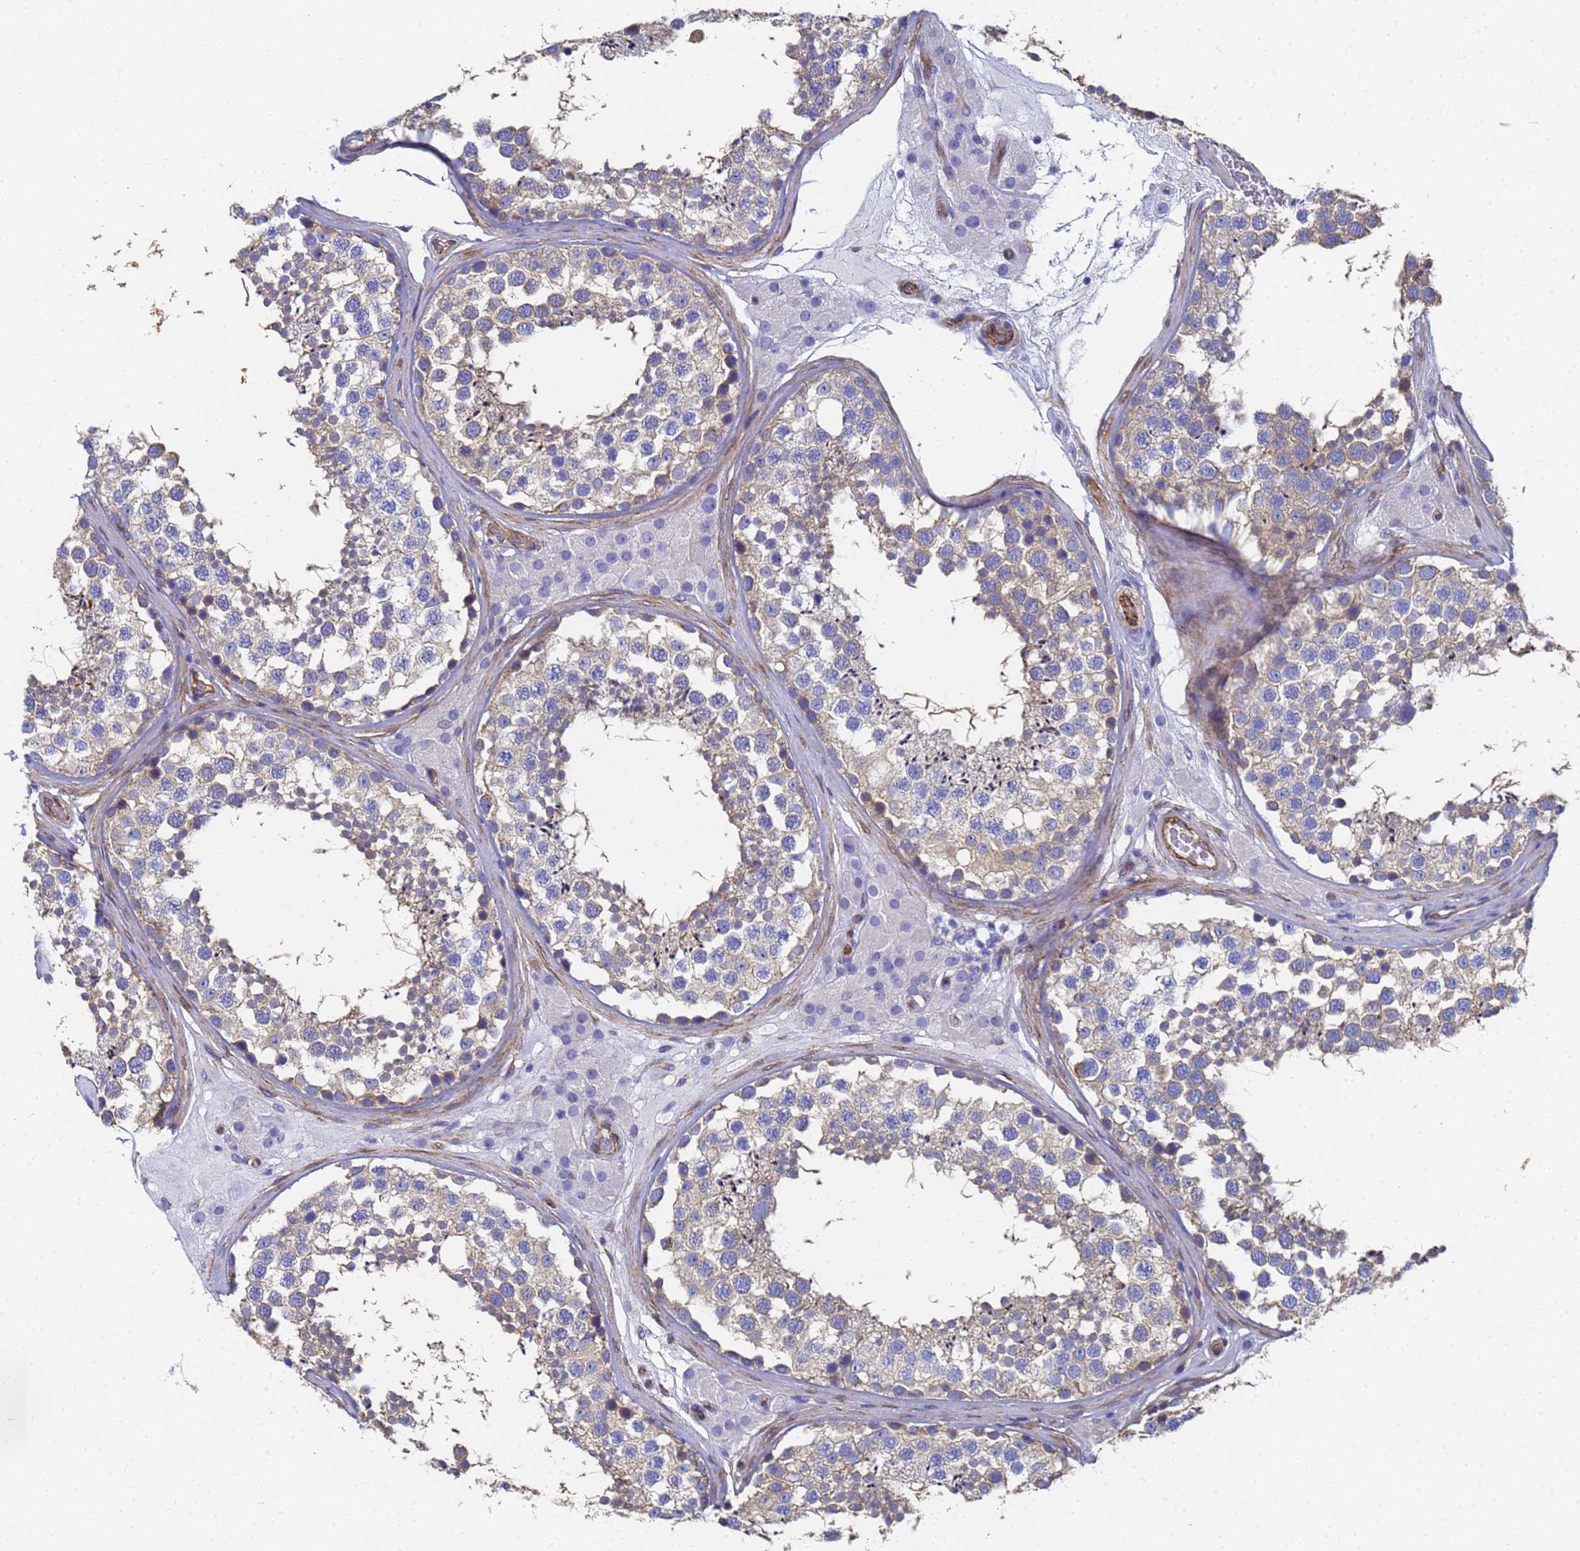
{"staining": {"intensity": "weak", "quantity": "25%-75%", "location": "cytoplasmic/membranous"}, "tissue": "testis", "cell_type": "Cells in seminiferous ducts", "image_type": "normal", "snomed": [{"axis": "morphology", "description": "Normal tissue, NOS"}, {"axis": "topography", "description": "Testis"}], "caption": "Immunohistochemistry (IHC) of normal testis shows low levels of weak cytoplasmic/membranous positivity in approximately 25%-75% of cells in seminiferous ducts. (DAB (3,3'-diaminobenzidine) IHC with brightfield microscopy, high magnification).", "gene": "ENSG00000198211", "patient": {"sex": "male", "age": 46}}